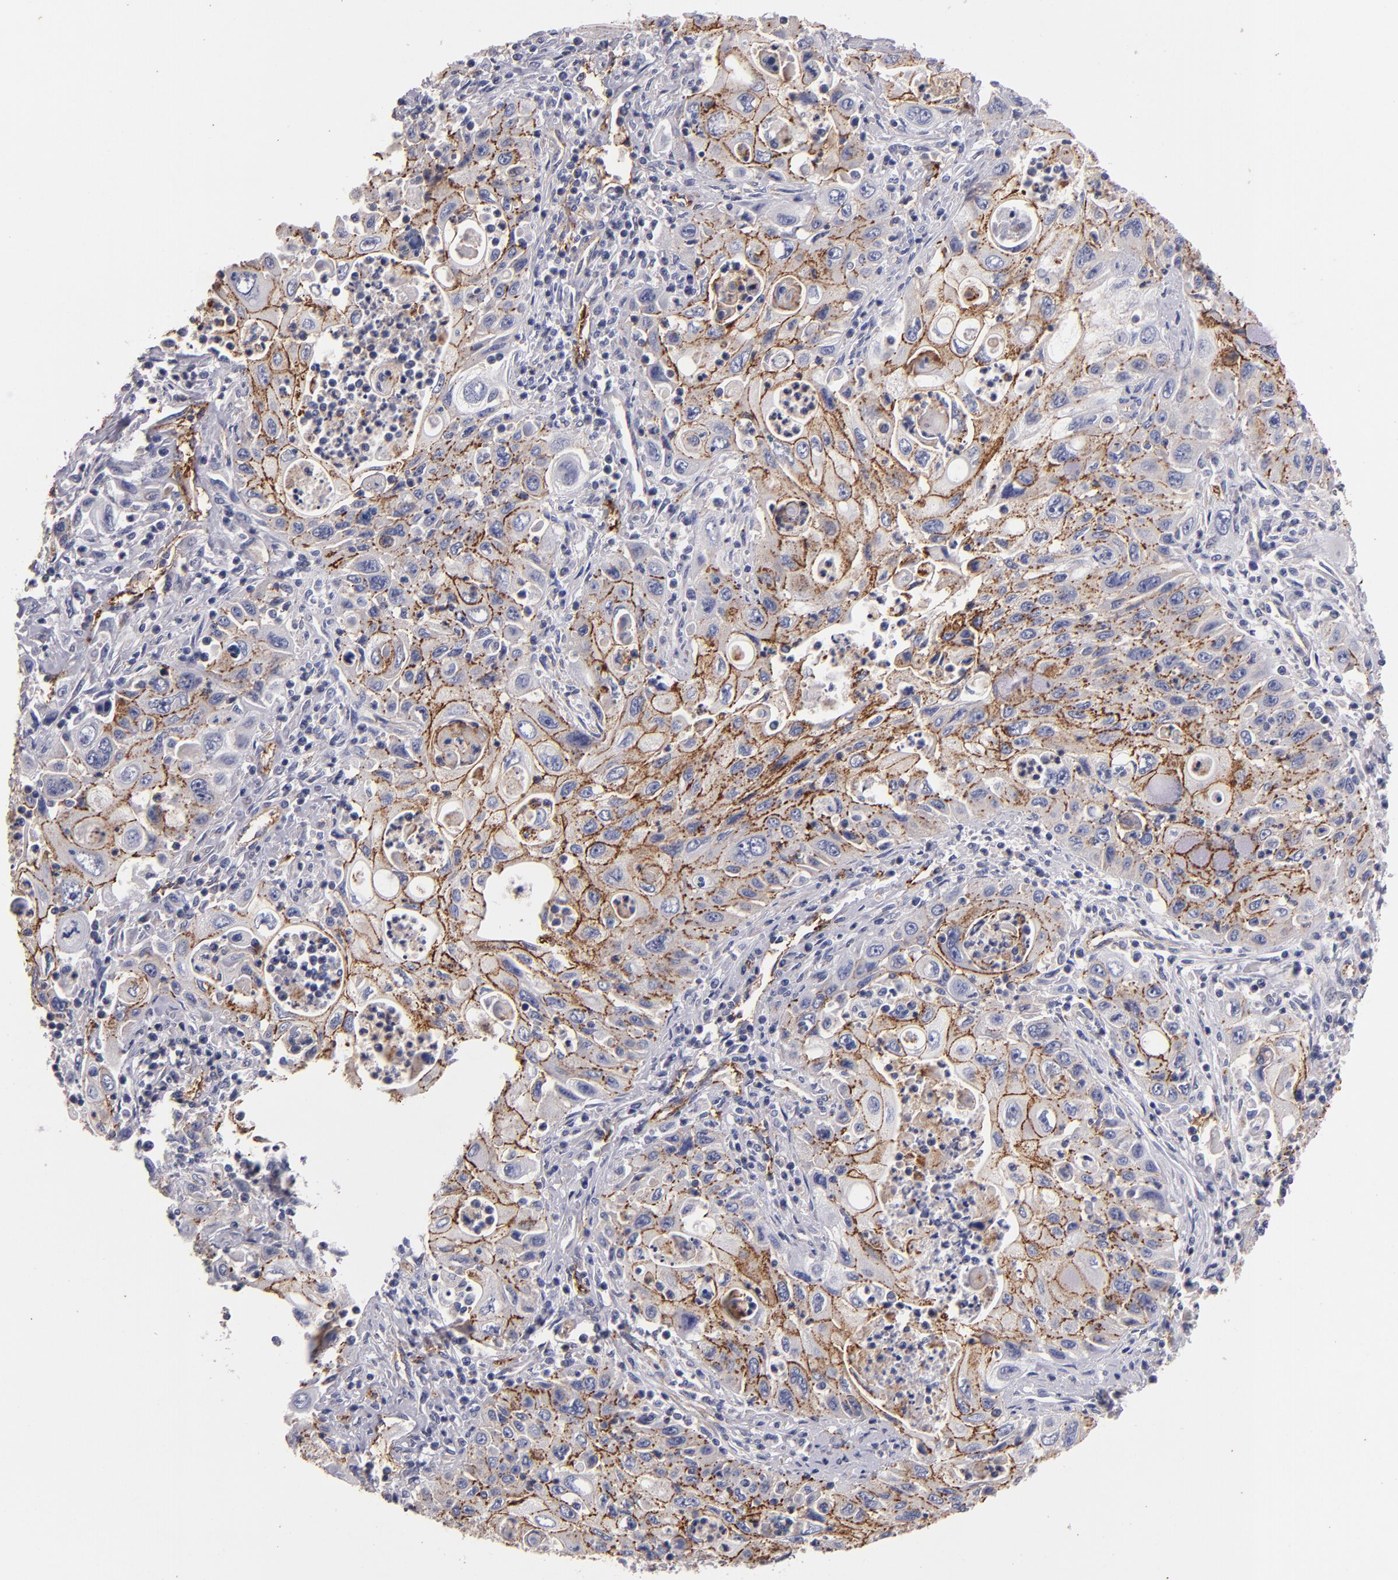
{"staining": {"intensity": "moderate", "quantity": "25%-75%", "location": "cytoplasmic/membranous"}, "tissue": "pancreatic cancer", "cell_type": "Tumor cells", "image_type": "cancer", "snomed": [{"axis": "morphology", "description": "Adenocarcinoma, NOS"}, {"axis": "topography", "description": "Pancreas"}], "caption": "Protein staining by immunohistochemistry (IHC) displays moderate cytoplasmic/membranous staining in approximately 25%-75% of tumor cells in pancreatic adenocarcinoma.", "gene": "CLDN5", "patient": {"sex": "male", "age": 70}}